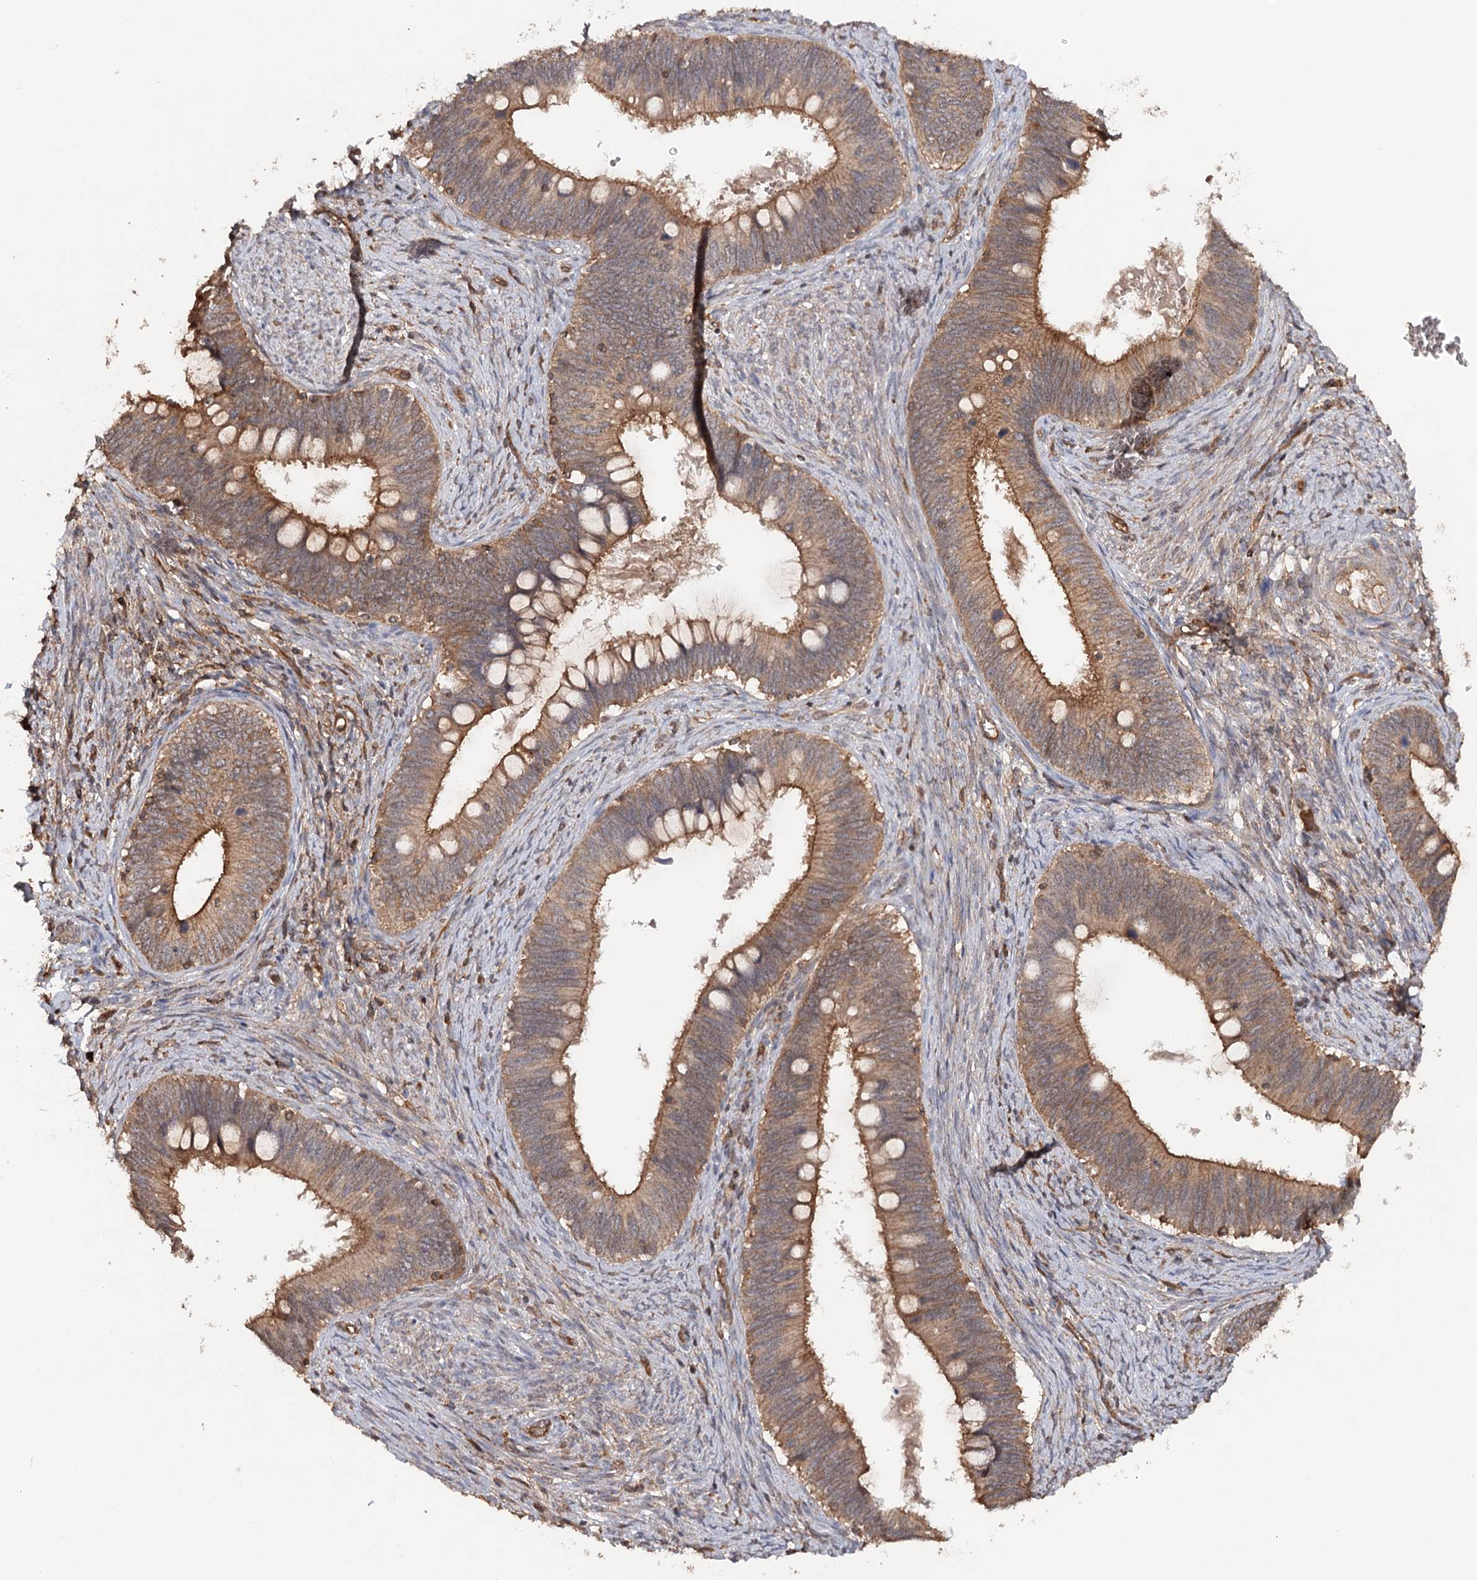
{"staining": {"intensity": "moderate", "quantity": ">75%", "location": "cytoplasmic/membranous"}, "tissue": "cervical cancer", "cell_type": "Tumor cells", "image_type": "cancer", "snomed": [{"axis": "morphology", "description": "Adenocarcinoma, NOS"}, {"axis": "topography", "description": "Cervix"}], "caption": "High-power microscopy captured an IHC histopathology image of cervical cancer (adenocarcinoma), revealing moderate cytoplasmic/membranous positivity in approximately >75% of tumor cells. Nuclei are stained in blue.", "gene": "BCR", "patient": {"sex": "female", "age": 42}}